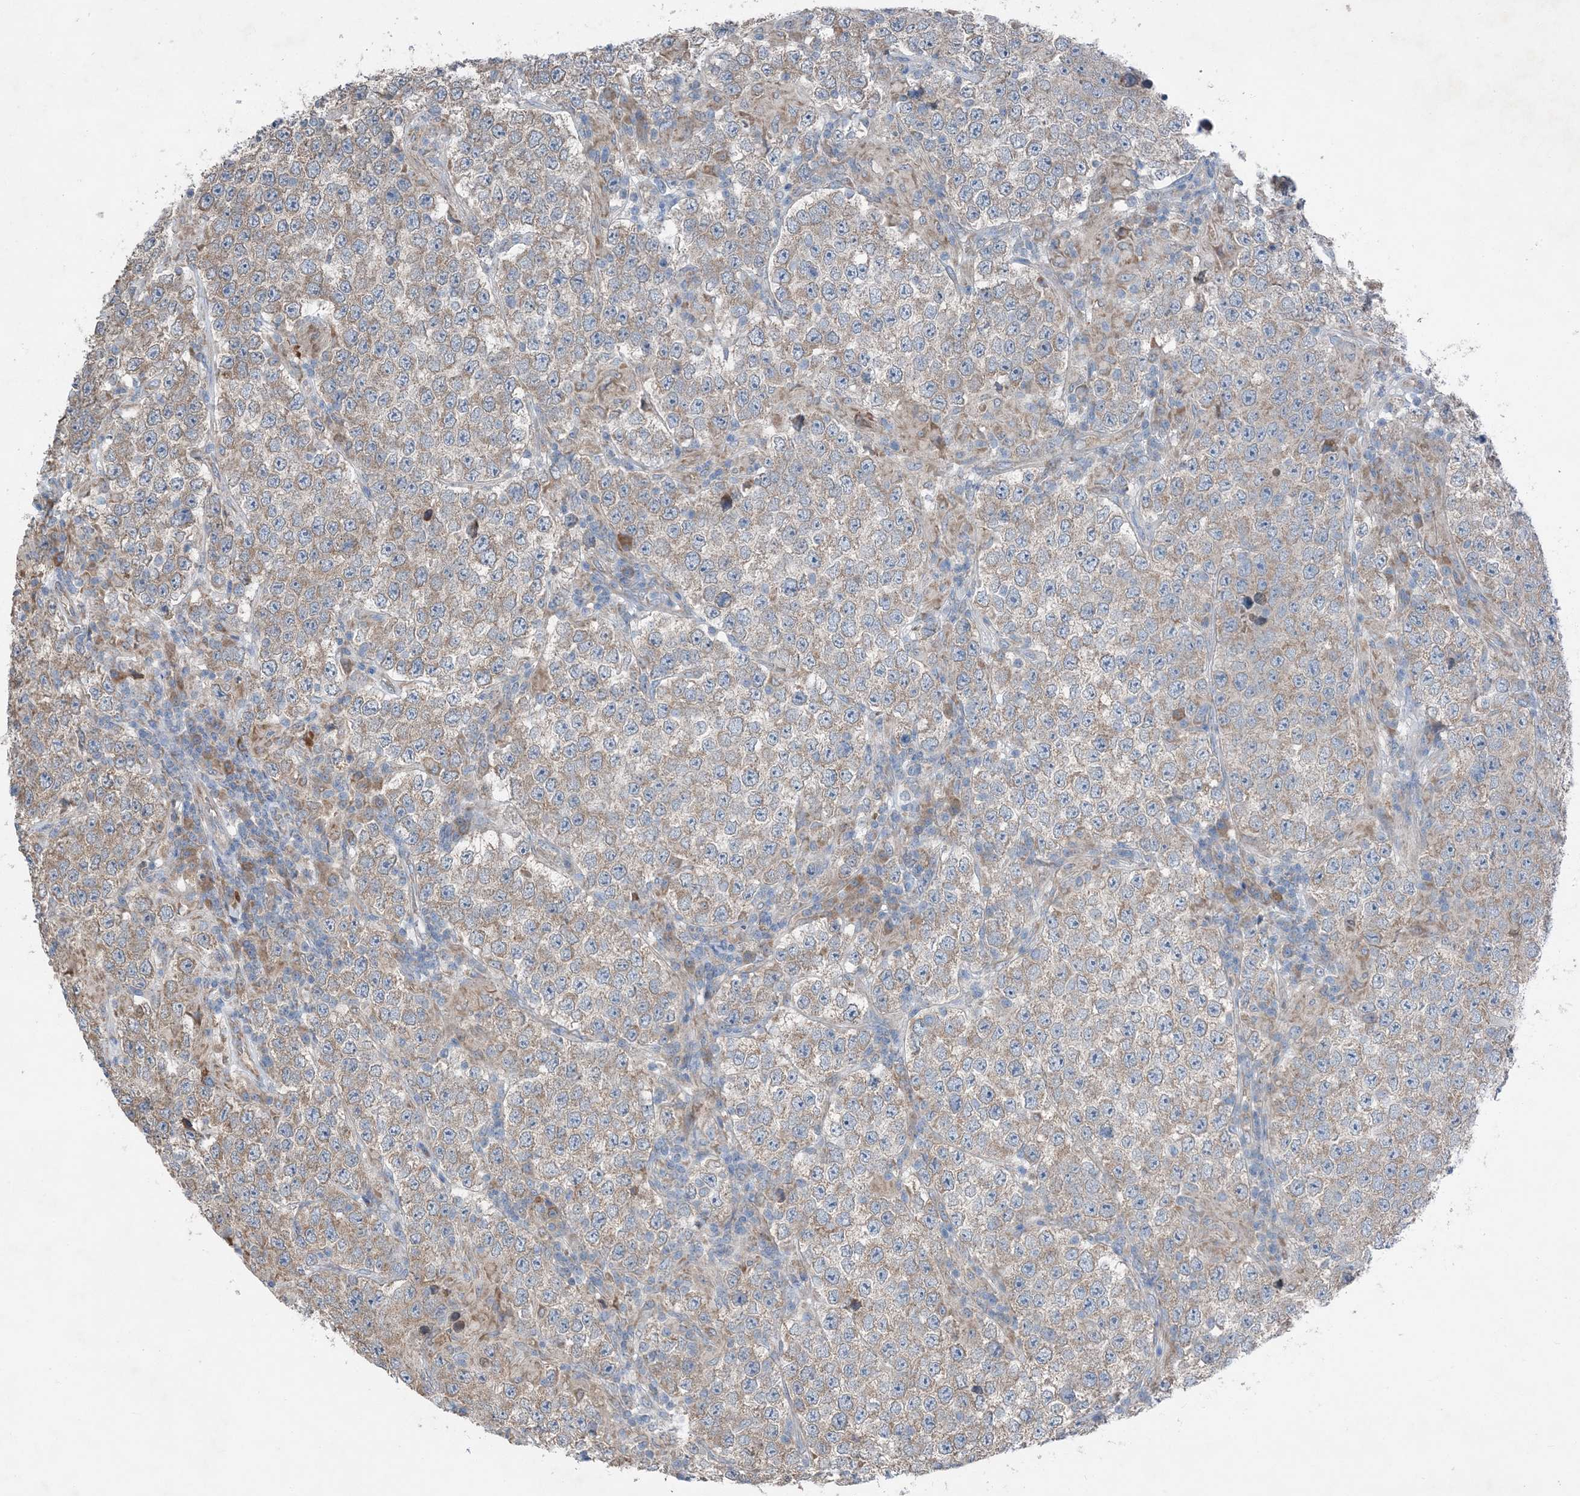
{"staining": {"intensity": "weak", "quantity": "25%-75%", "location": "cytoplasmic/membranous"}, "tissue": "testis cancer", "cell_type": "Tumor cells", "image_type": "cancer", "snomed": [{"axis": "morphology", "description": "Normal tissue, NOS"}, {"axis": "morphology", "description": "Urothelial carcinoma, High grade"}, {"axis": "morphology", "description": "Seminoma, NOS"}, {"axis": "morphology", "description": "Carcinoma, Embryonal, NOS"}, {"axis": "topography", "description": "Urinary bladder"}, {"axis": "topography", "description": "Testis"}], "caption": "A brown stain labels weak cytoplasmic/membranous staining of a protein in human urothelial carcinoma (high-grade) (testis) tumor cells.", "gene": "DHX30", "patient": {"sex": "male", "age": 41}}